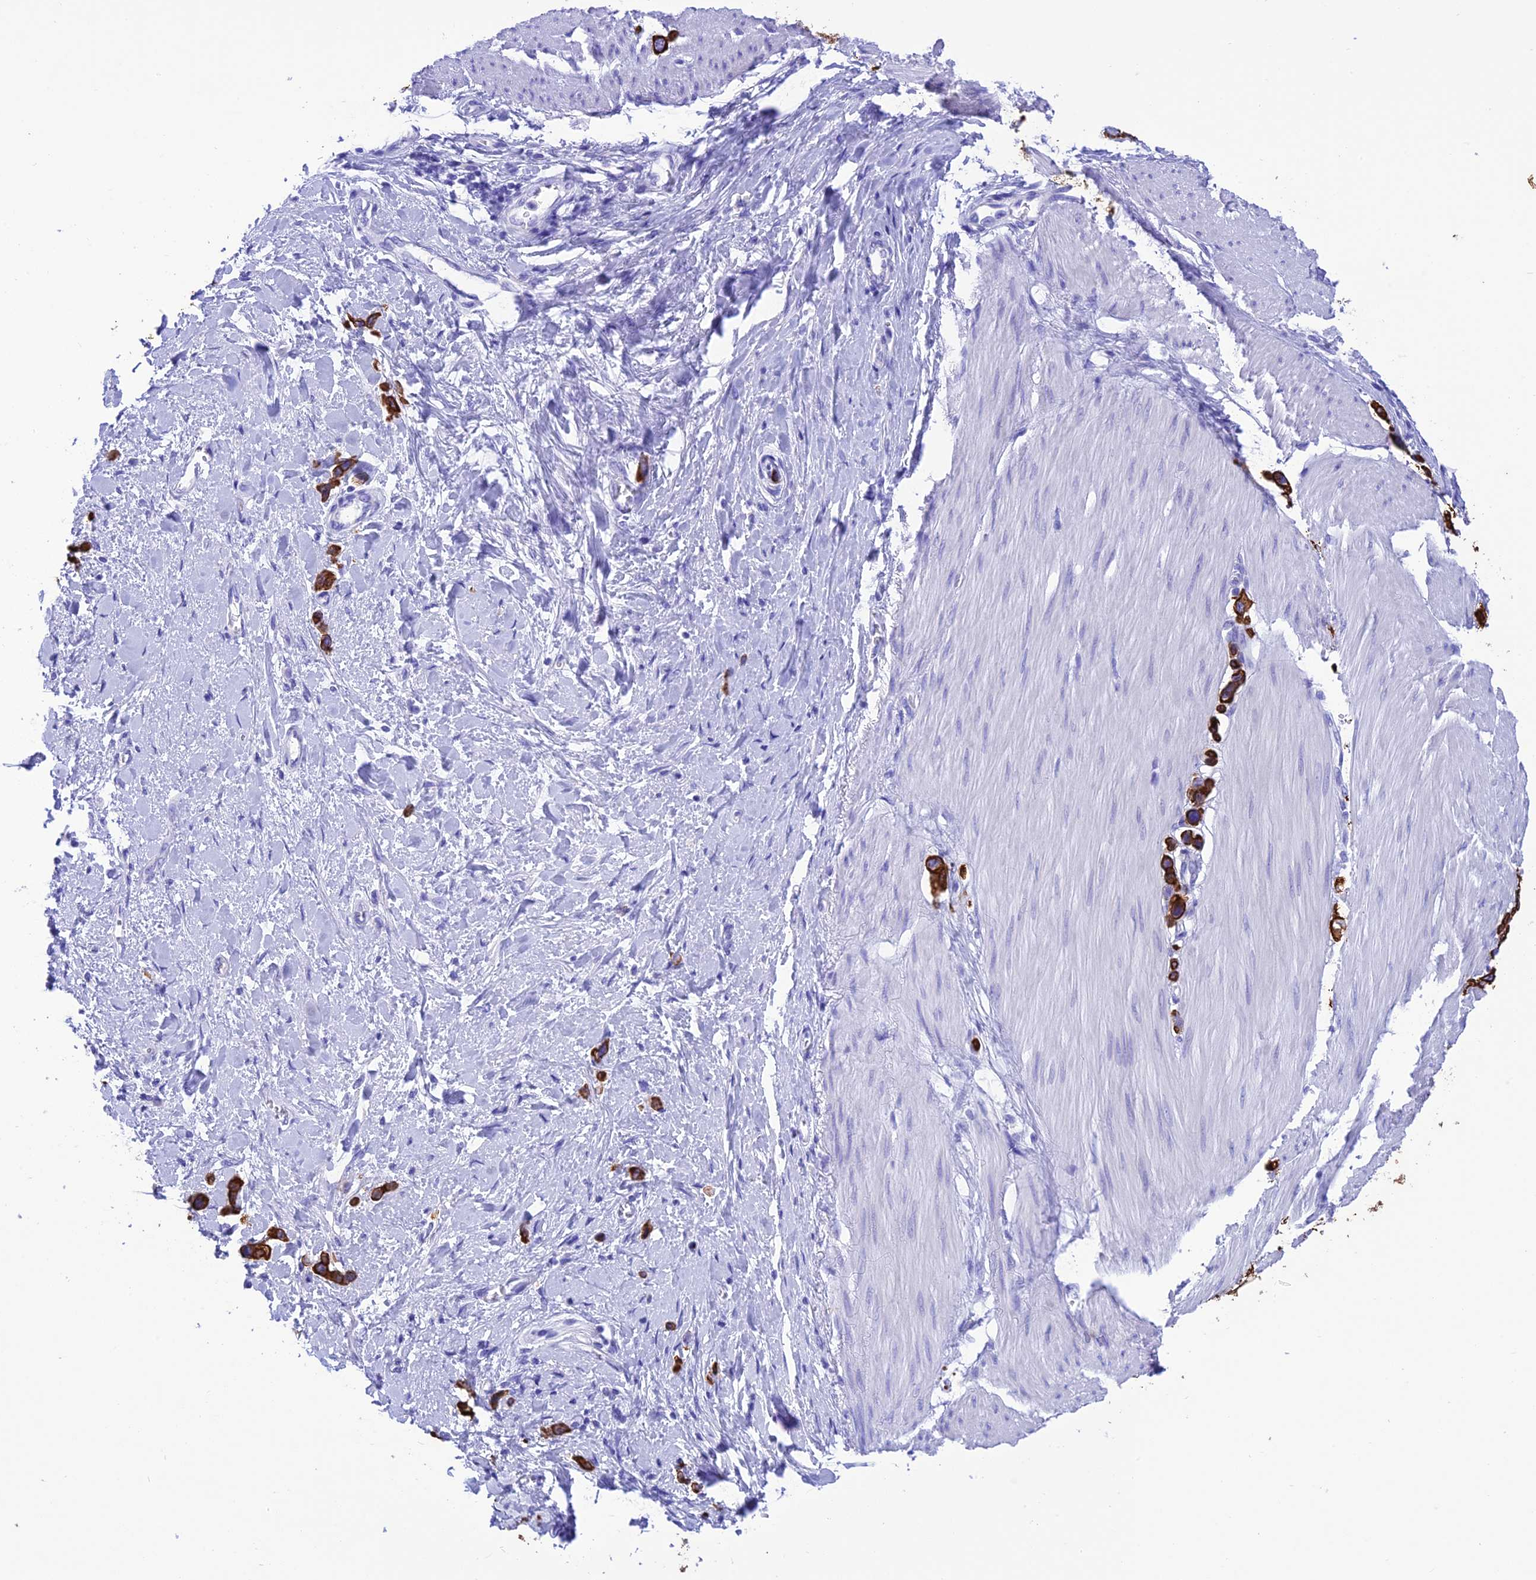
{"staining": {"intensity": "strong", "quantity": ">75%", "location": "cytoplasmic/membranous"}, "tissue": "stomach cancer", "cell_type": "Tumor cells", "image_type": "cancer", "snomed": [{"axis": "morphology", "description": "Adenocarcinoma, NOS"}, {"axis": "topography", "description": "Stomach"}], "caption": "A high-resolution histopathology image shows IHC staining of stomach adenocarcinoma, which reveals strong cytoplasmic/membranous expression in approximately >75% of tumor cells.", "gene": "VPS52", "patient": {"sex": "female", "age": 65}}